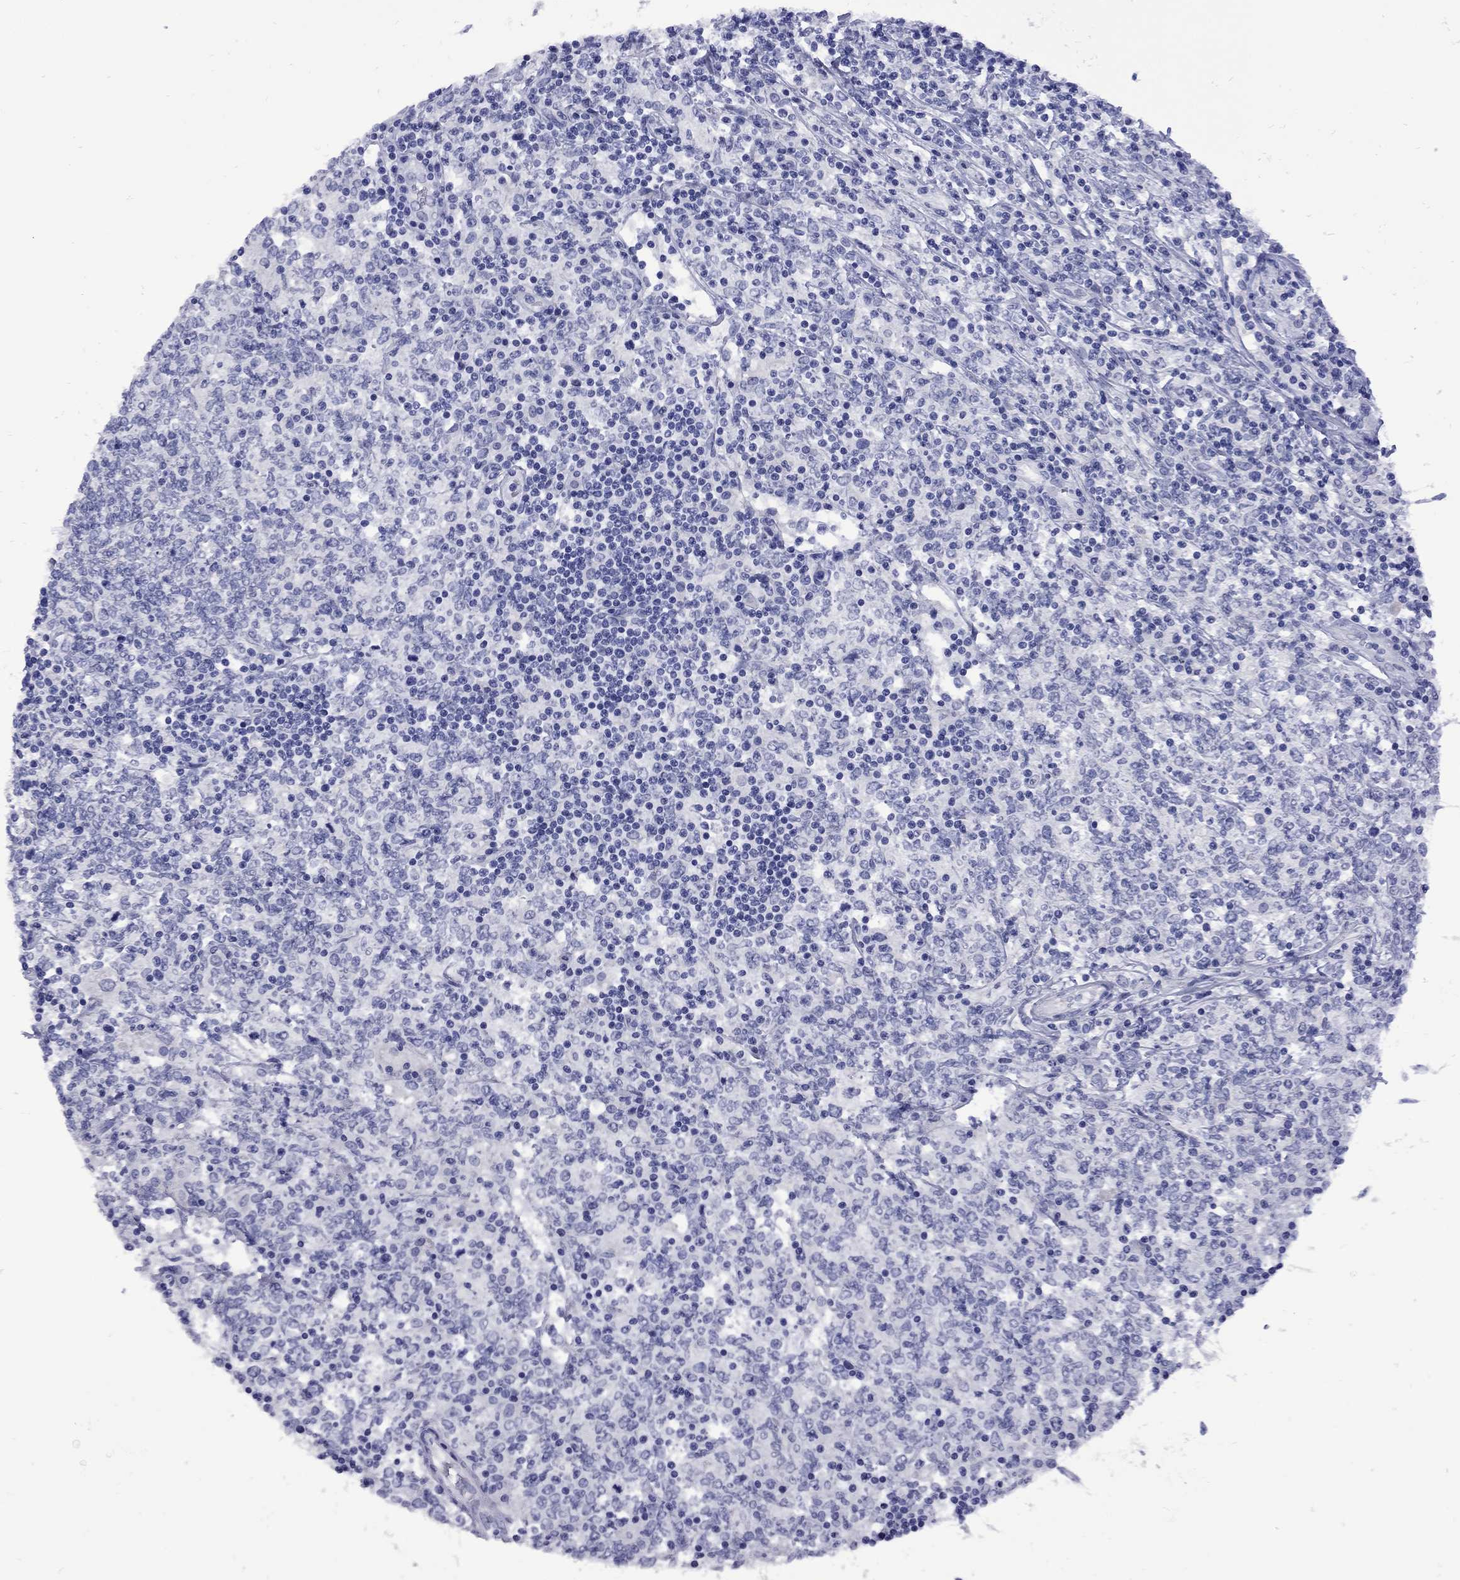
{"staining": {"intensity": "negative", "quantity": "none", "location": "none"}, "tissue": "lymphoma", "cell_type": "Tumor cells", "image_type": "cancer", "snomed": [{"axis": "morphology", "description": "Malignant lymphoma, non-Hodgkin's type, High grade"}, {"axis": "topography", "description": "Lymph node"}], "caption": "High power microscopy histopathology image of an immunohistochemistry image of lymphoma, revealing no significant positivity in tumor cells. The staining is performed using DAB brown chromogen with nuclei counter-stained in using hematoxylin.", "gene": "EPPIN", "patient": {"sex": "female", "age": 84}}